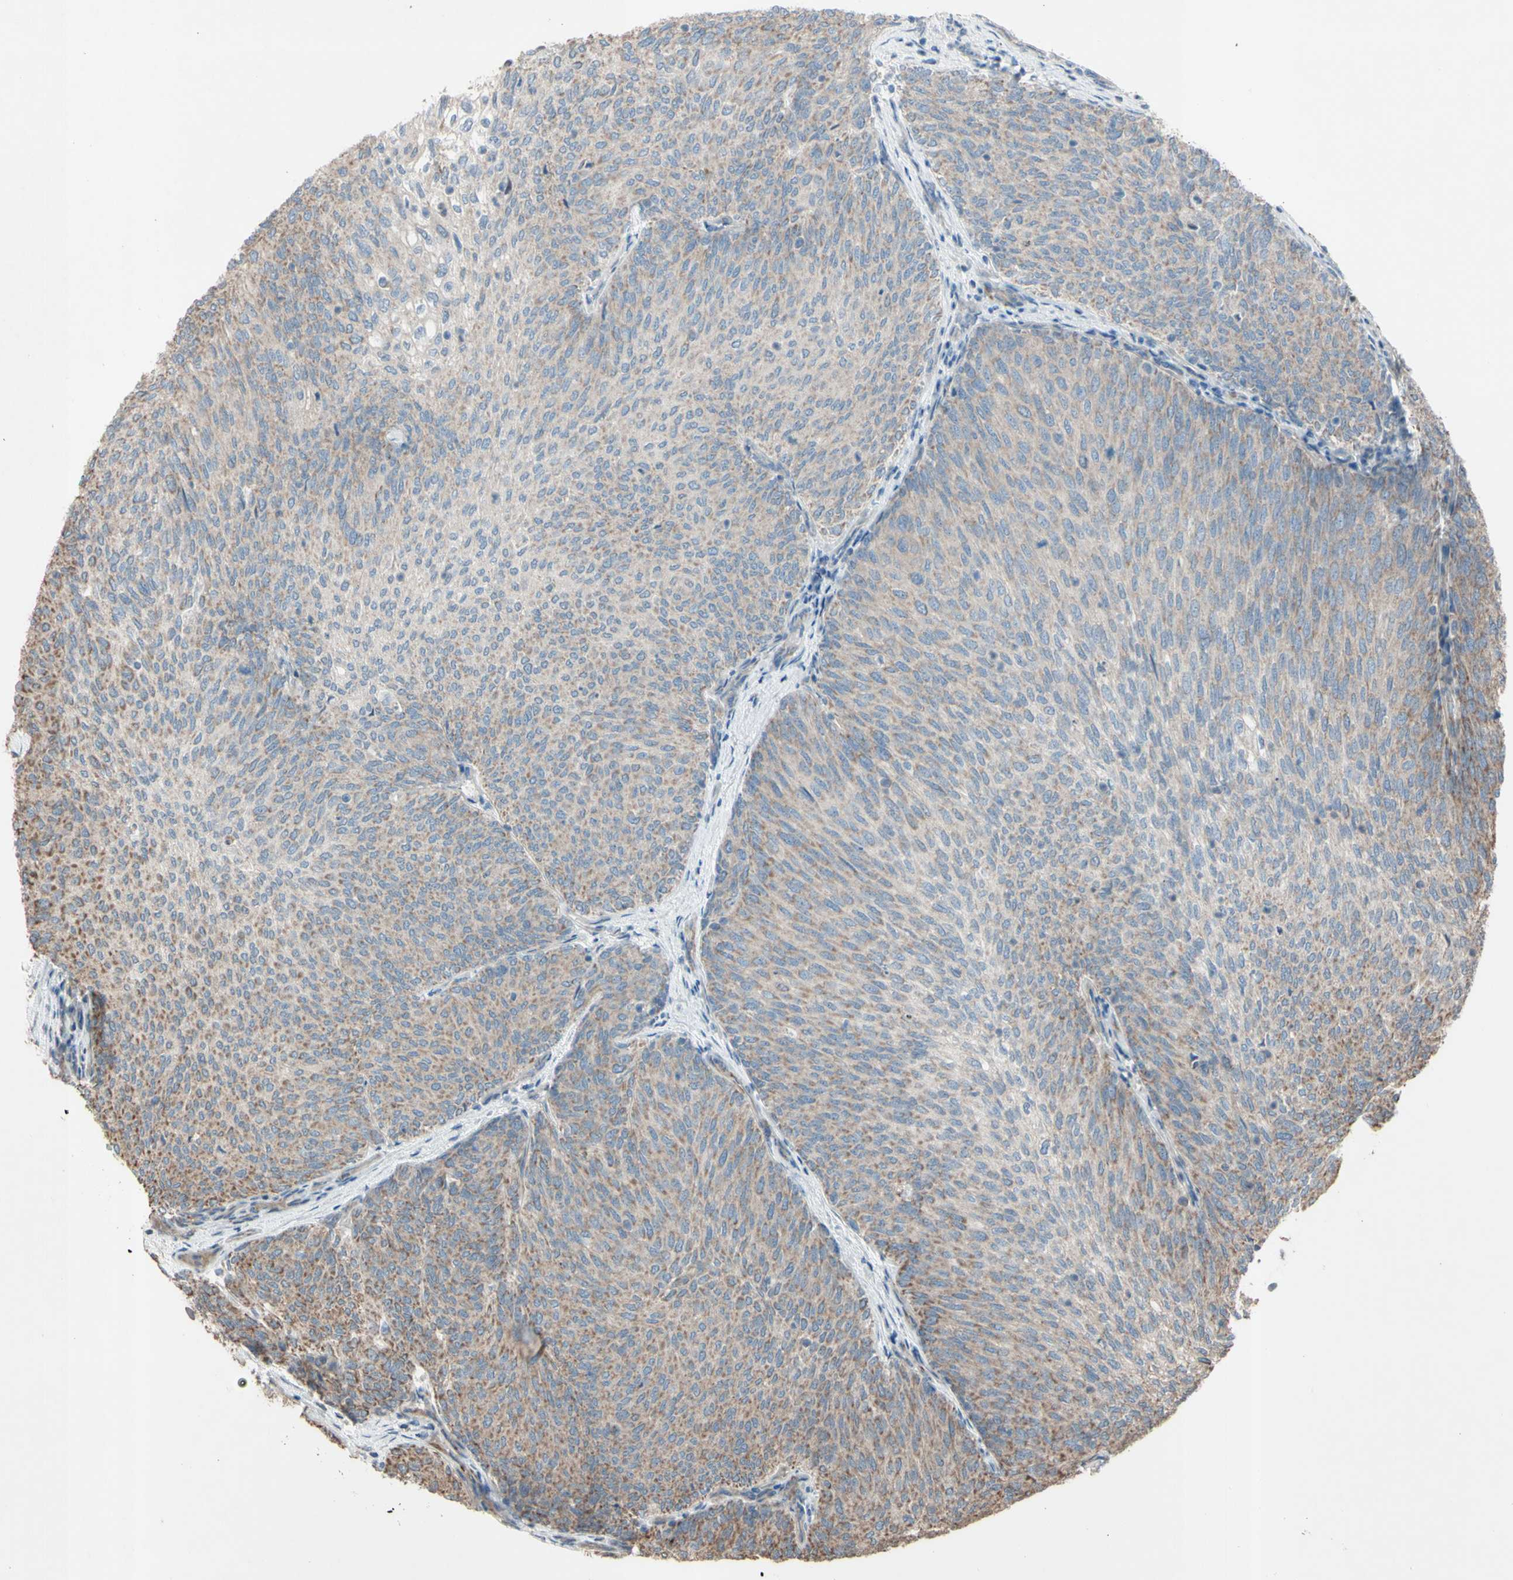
{"staining": {"intensity": "moderate", "quantity": "25%-75%", "location": "cytoplasmic/membranous"}, "tissue": "urothelial cancer", "cell_type": "Tumor cells", "image_type": "cancer", "snomed": [{"axis": "morphology", "description": "Urothelial carcinoma, Low grade"}, {"axis": "topography", "description": "Urinary bladder"}], "caption": "Immunohistochemistry (IHC) micrograph of human urothelial cancer stained for a protein (brown), which displays medium levels of moderate cytoplasmic/membranous positivity in about 25%-75% of tumor cells.", "gene": "ACOT8", "patient": {"sex": "female", "age": 79}}